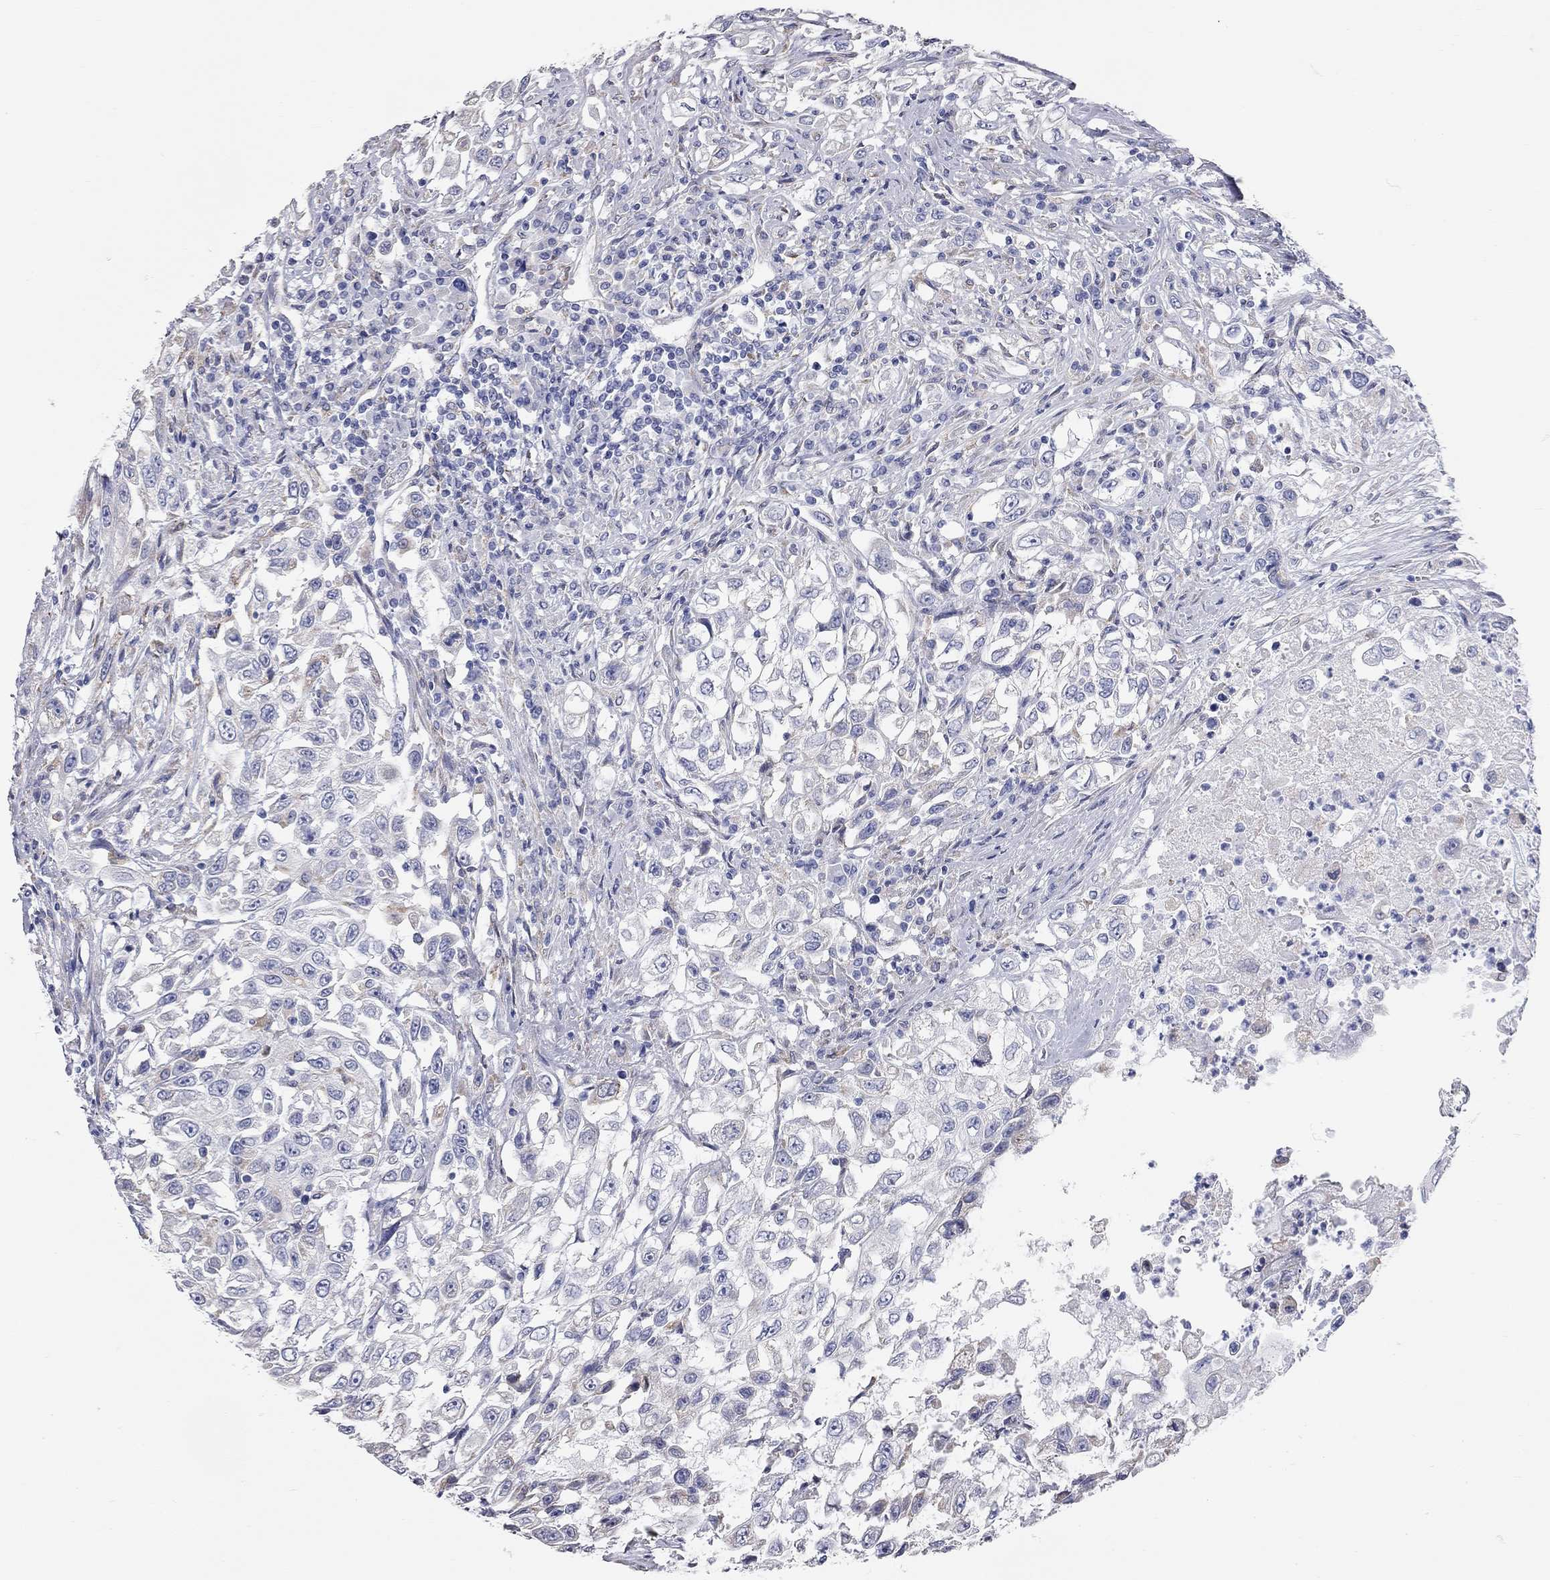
{"staining": {"intensity": "negative", "quantity": "none", "location": "none"}, "tissue": "urothelial cancer", "cell_type": "Tumor cells", "image_type": "cancer", "snomed": [{"axis": "morphology", "description": "Urothelial carcinoma, High grade"}, {"axis": "topography", "description": "Urinary bladder"}], "caption": "Tumor cells are negative for protein expression in human urothelial cancer.", "gene": "XAGE2", "patient": {"sex": "female", "age": 56}}